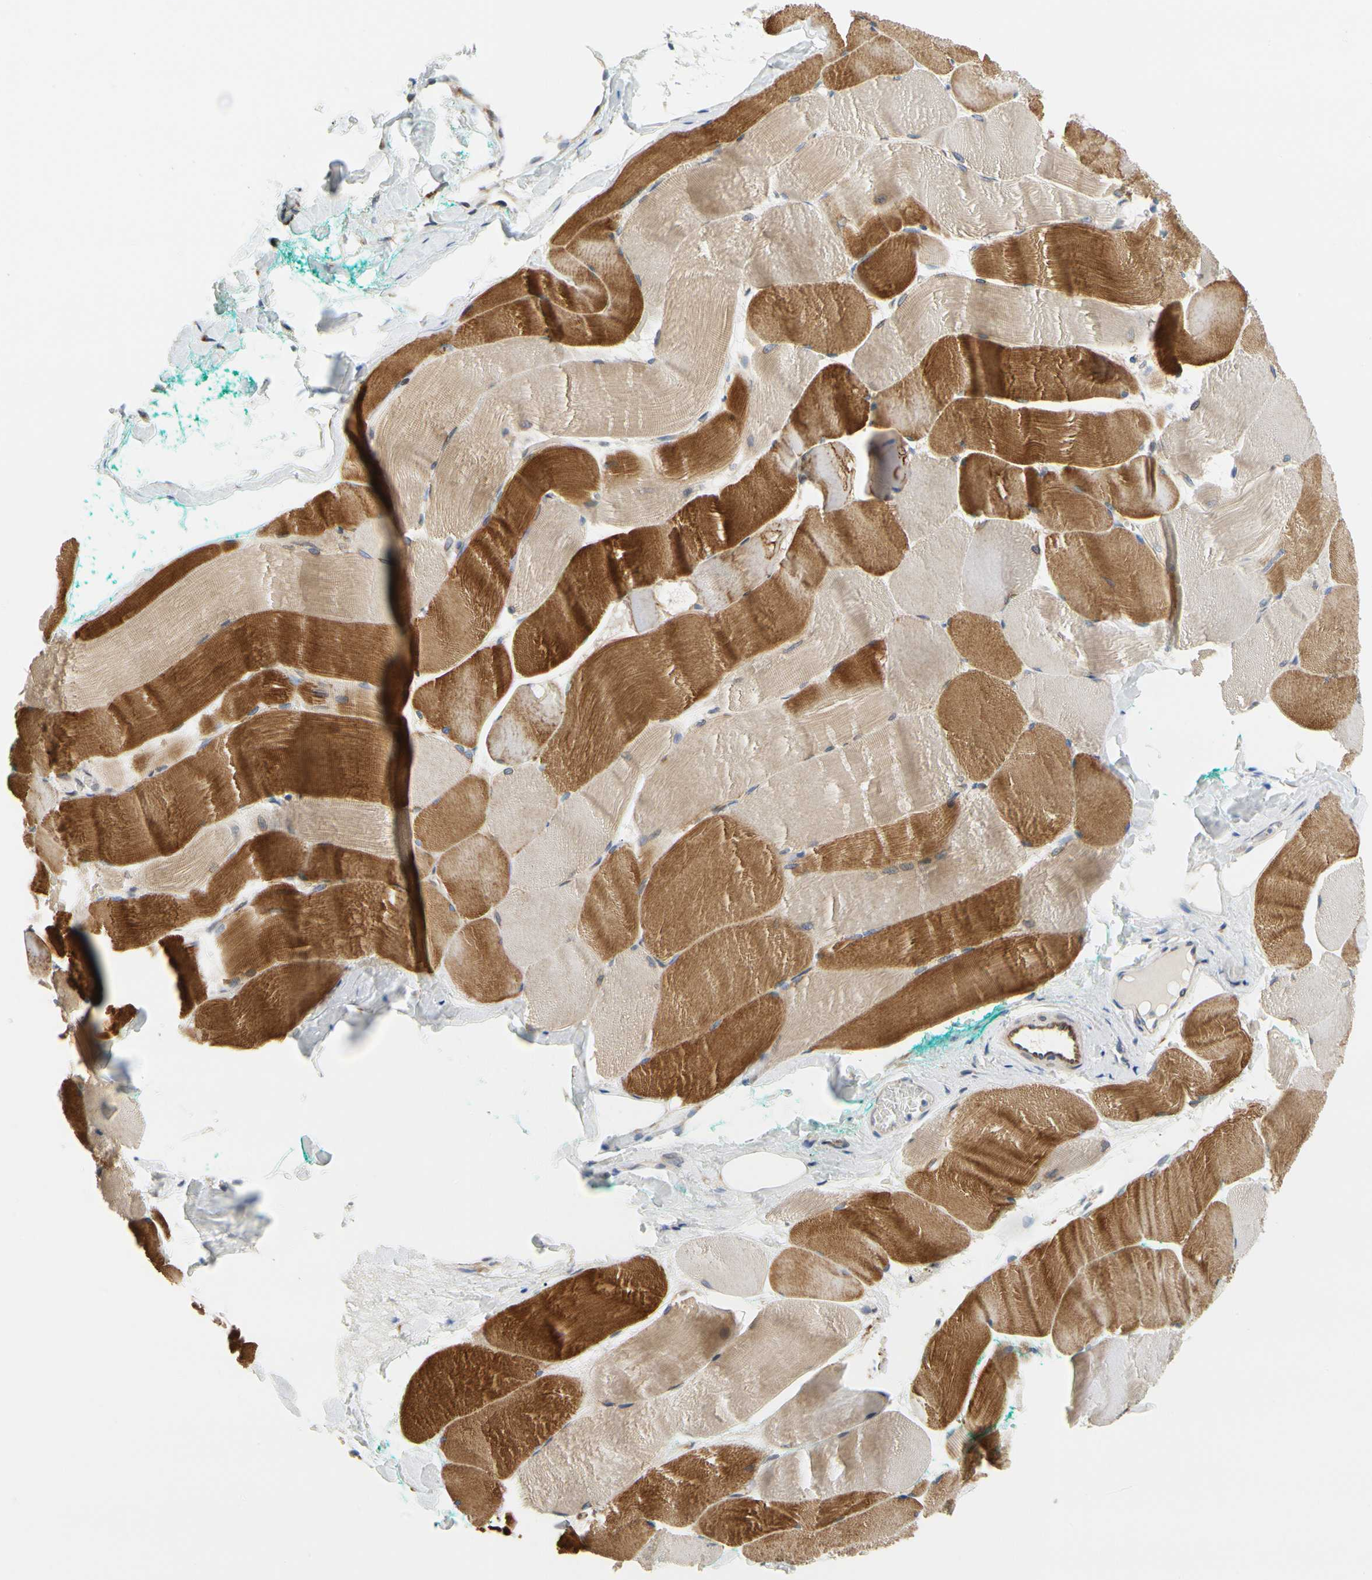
{"staining": {"intensity": "moderate", "quantity": "25%-75%", "location": "cytoplasmic/membranous"}, "tissue": "skeletal muscle", "cell_type": "Myocytes", "image_type": "normal", "snomed": [{"axis": "morphology", "description": "Normal tissue, NOS"}, {"axis": "morphology", "description": "Squamous cell carcinoma, NOS"}, {"axis": "topography", "description": "Skeletal muscle"}], "caption": "Immunohistochemical staining of normal human skeletal muscle demonstrates 25%-75% levels of moderate cytoplasmic/membranous protein expression in approximately 25%-75% of myocytes.", "gene": "ZNF236", "patient": {"sex": "male", "age": 51}}